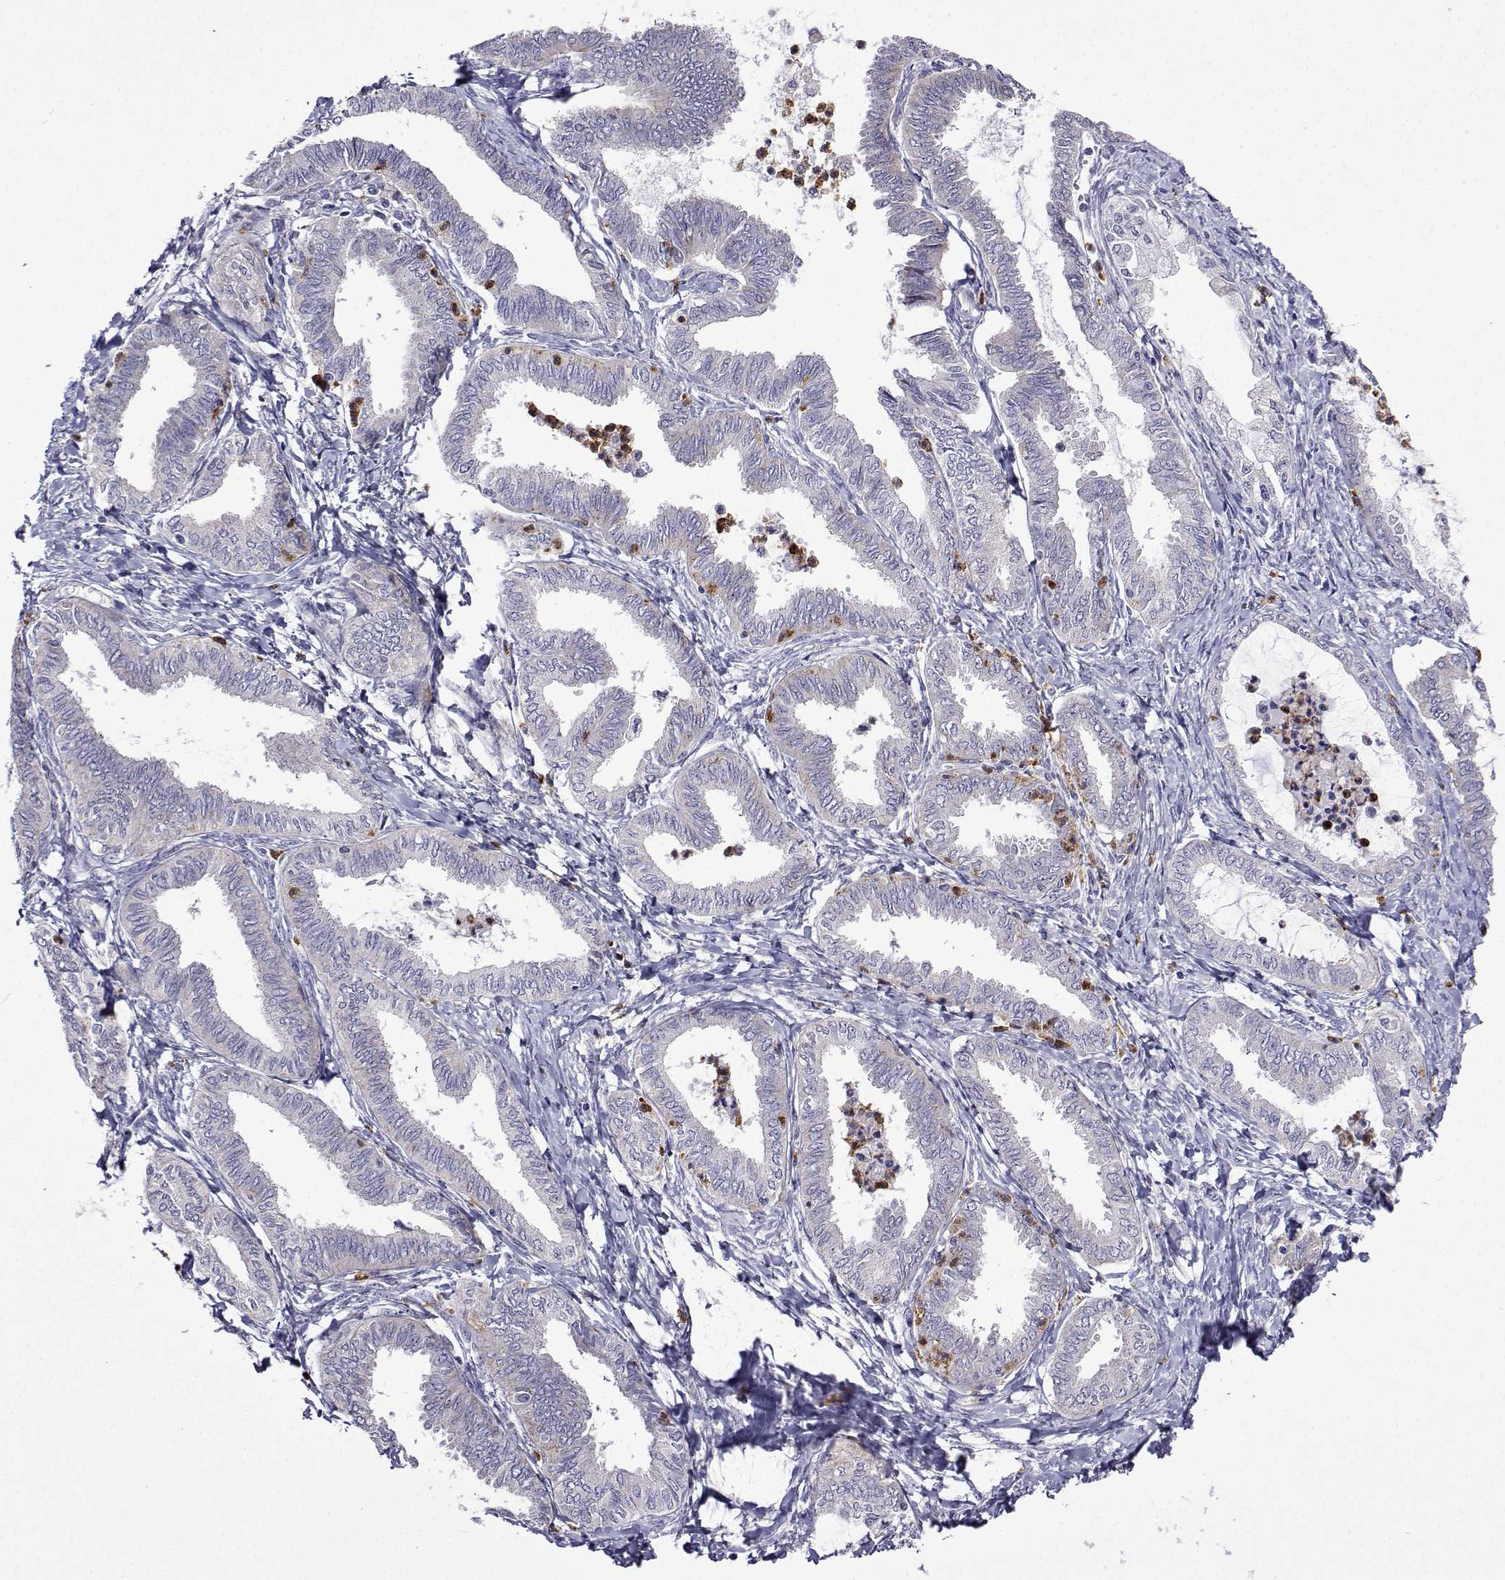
{"staining": {"intensity": "negative", "quantity": "none", "location": "none"}, "tissue": "ovarian cancer", "cell_type": "Tumor cells", "image_type": "cancer", "snomed": [{"axis": "morphology", "description": "Carcinoma, endometroid"}, {"axis": "topography", "description": "Ovary"}], "caption": "A photomicrograph of human ovarian cancer (endometroid carcinoma) is negative for staining in tumor cells. (Immunohistochemistry (ihc), brightfield microscopy, high magnification).", "gene": "SULT2A1", "patient": {"sex": "female", "age": 70}}